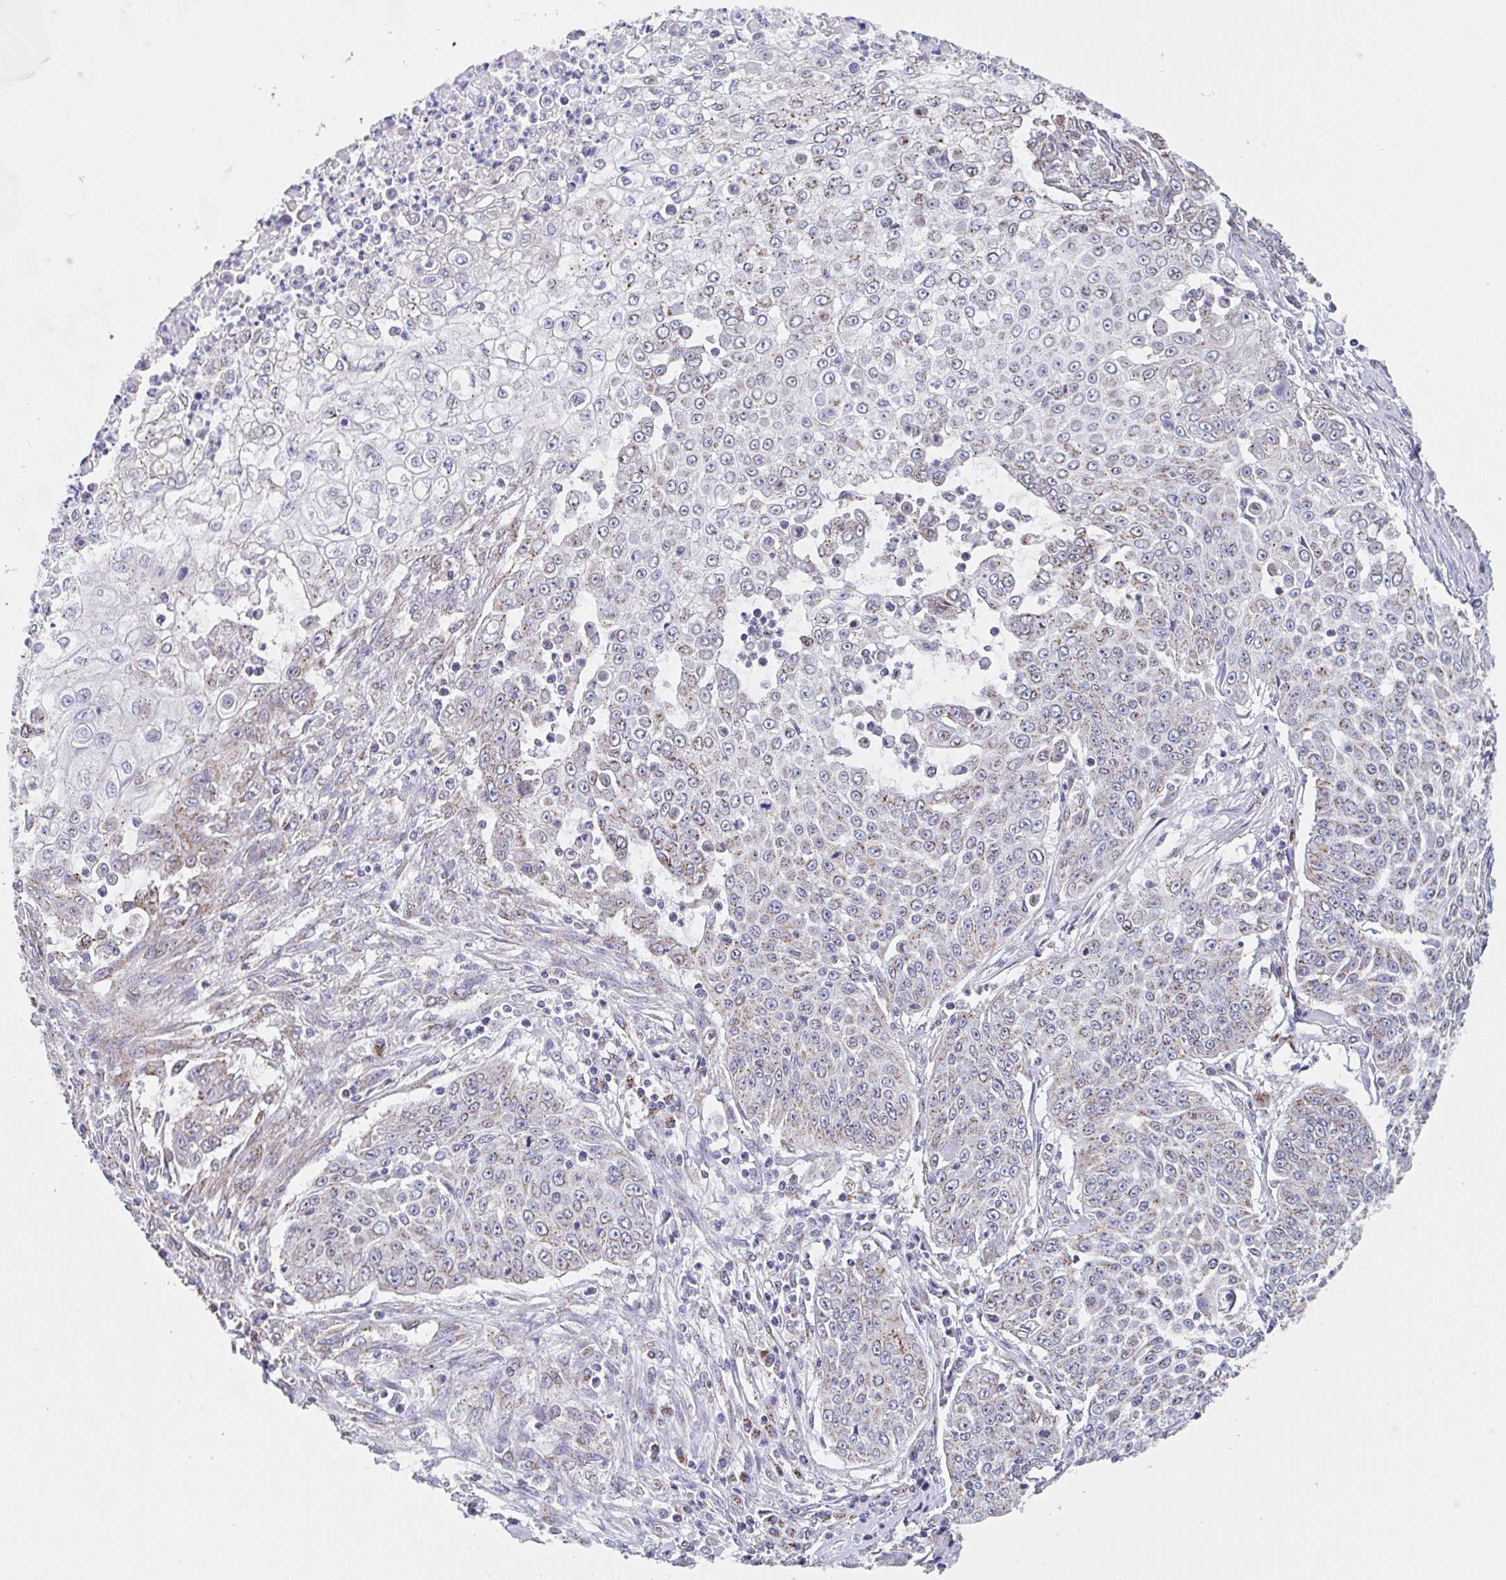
{"staining": {"intensity": "moderate", "quantity": "25%-75%", "location": "cytoplasmic/membranous"}, "tissue": "skin cancer", "cell_type": "Tumor cells", "image_type": "cancer", "snomed": [{"axis": "morphology", "description": "Squamous cell carcinoma, NOS"}, {"axis": "topography", "description": "Skin"}], "caption": "Protein expression by immunohistochemistry shows moderate cytoplasmic/membranous expression in about 25%-75% of tumor cells in squamous cell carcinoma (skin).", "gene": "PROSER3", "patient": {"sex": "male", "age": 24}}